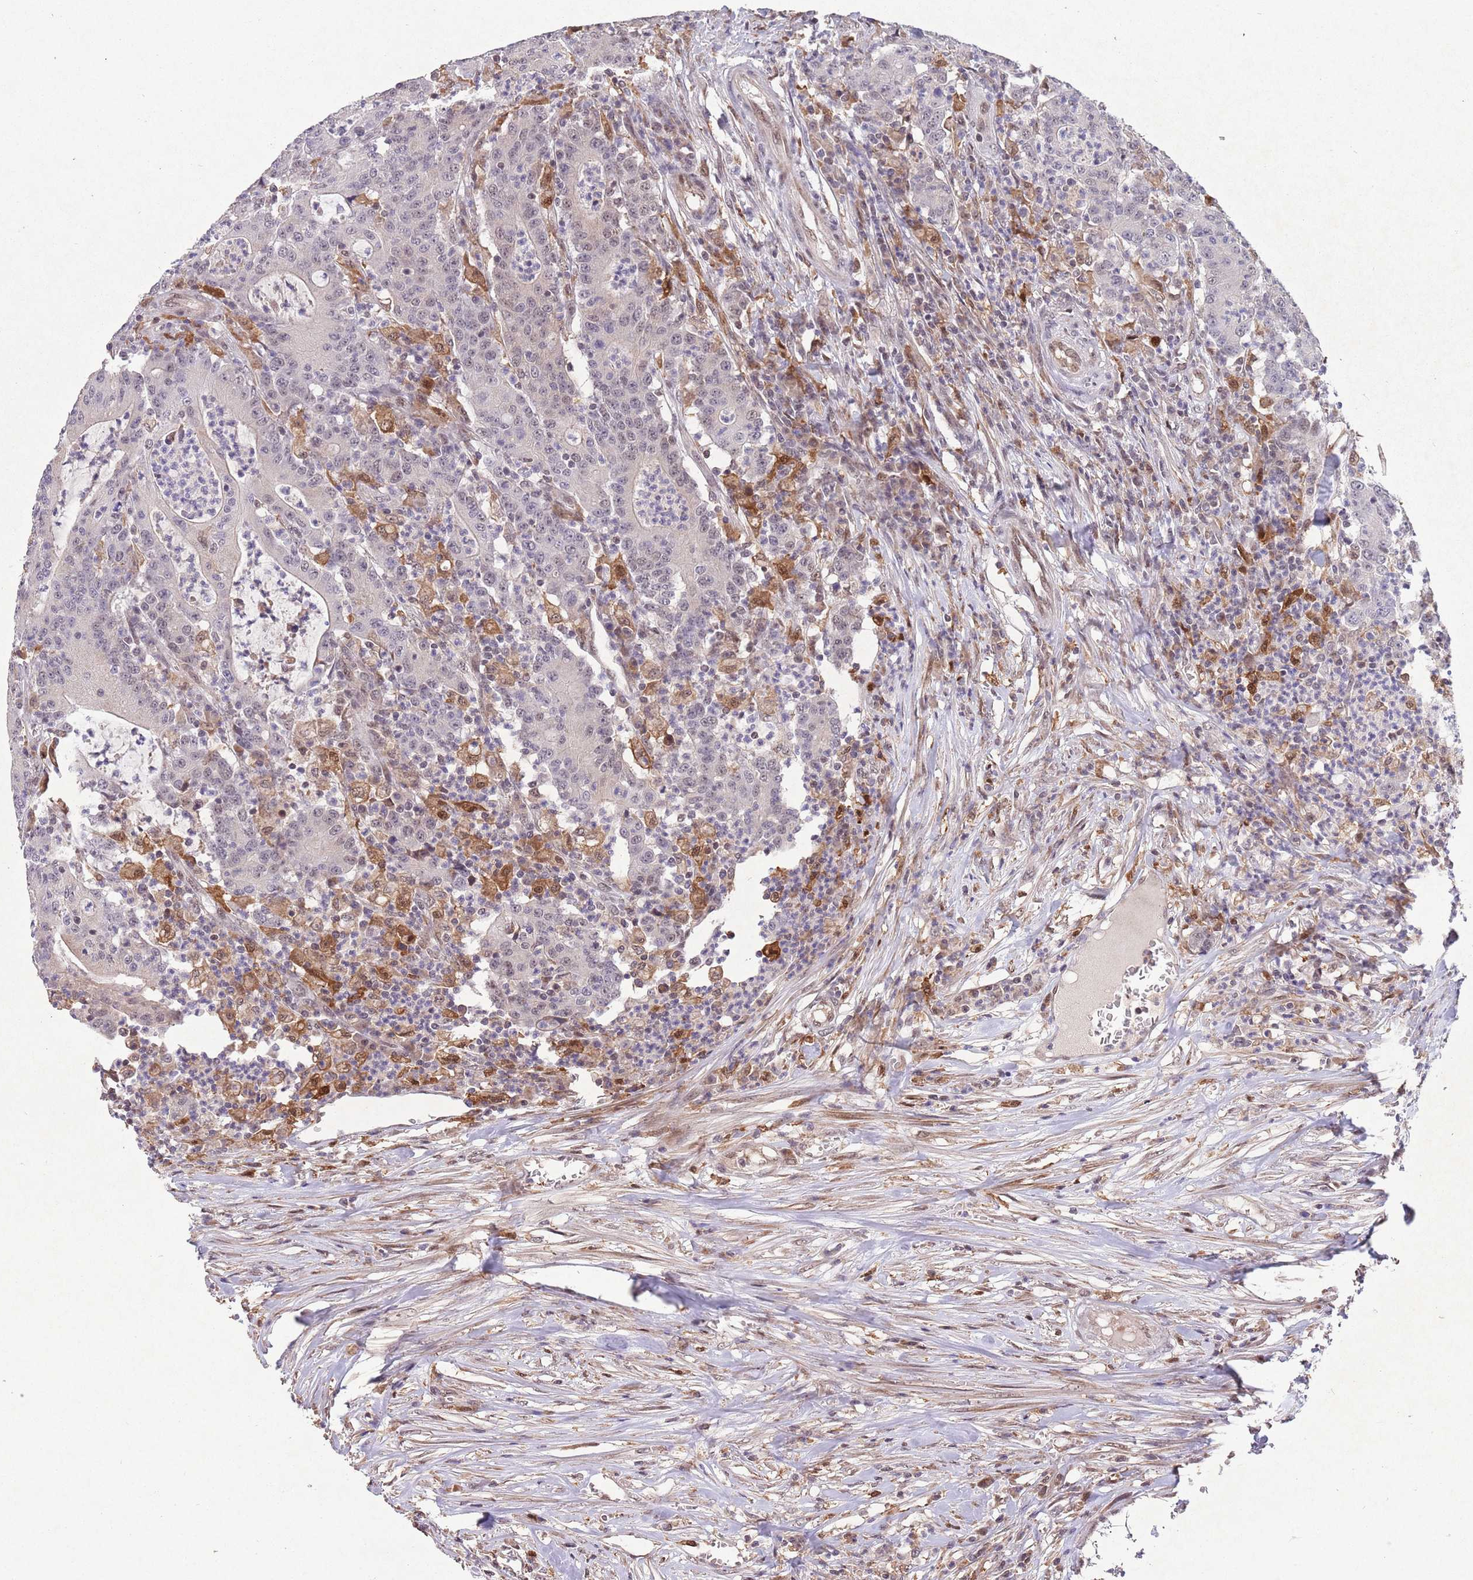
{"staining": {"intensity": "moderate", "quantity": "25%-75%", "location": "cytoplasmic/membranous,nuclear"}, "tissue": "colorectal cancer", "cell_type": "Tumor cells", "image_type": "cancer", "snomed": [{"axis": "morphology", "description": "Adenocarcinoma, NOS"}, {"axis": "topography", "description": "Colon"}], "caption": "About 25%-75% of tumor cells in adenocarcinoma (colorectal) demonstrate moderate cytoplasmic/membranous and nuclear protein staining as visualized by brown immunohistochemical staining.", "gene": "ZNF639", "patient": {"sex": "male", "age": 83}}